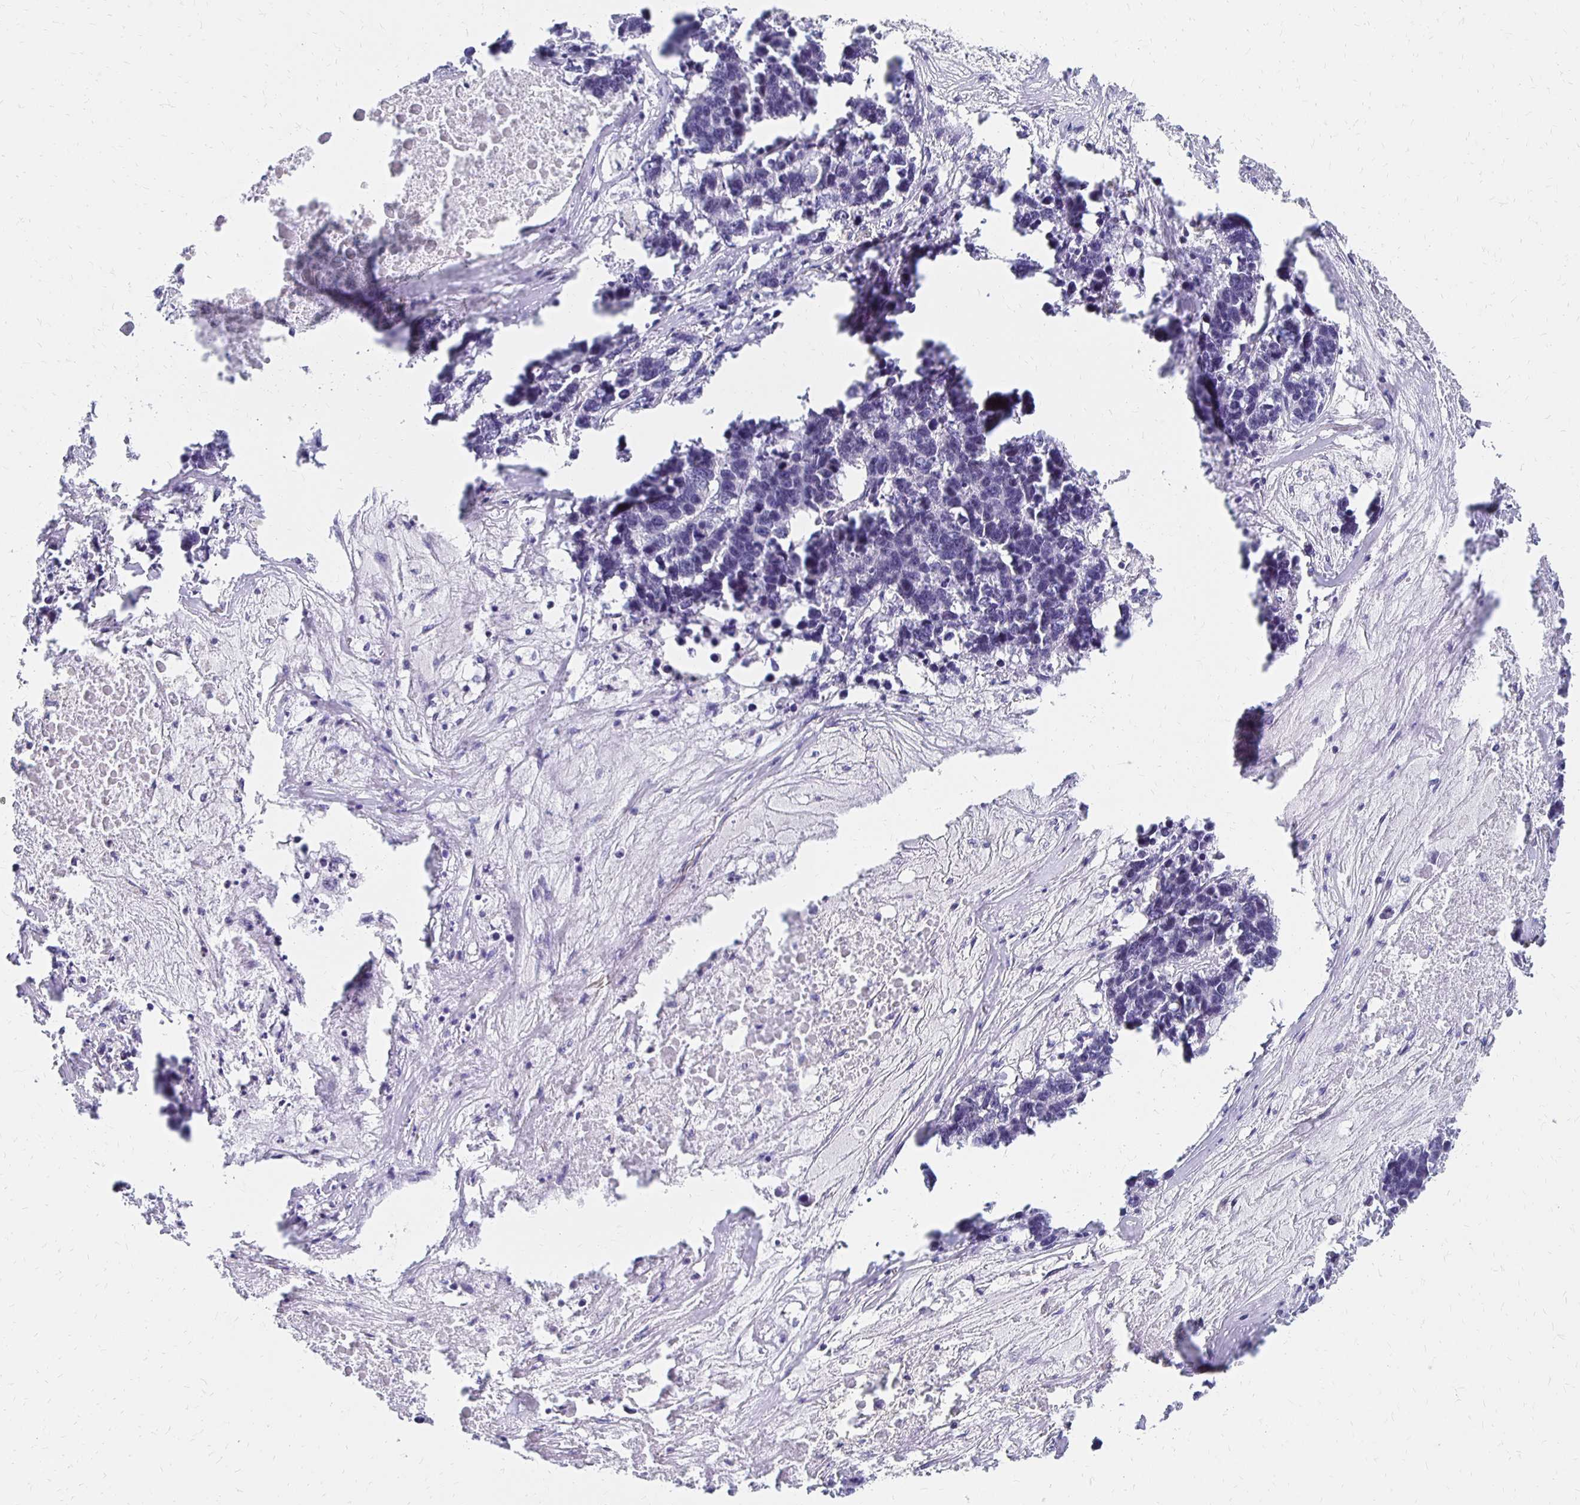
{"staining": {"intensity": "negative", "quantity": "none", "location": "none"}, "tissue": "lung cancer", "cell_type": "Tumor cells", "image_type": "cancer", "snomed": [{"axis": "morphology", "description": "Adenocarcinoma, NOS"}, {"axis": "topography", "description": "Lung"}], "caption": "Lung cancer (adenocarcinoma) stained for a protein using IHC displays no staining tumor cells.", "gene": "SYT2", "patient": {"sex": "female", "age": 51}}